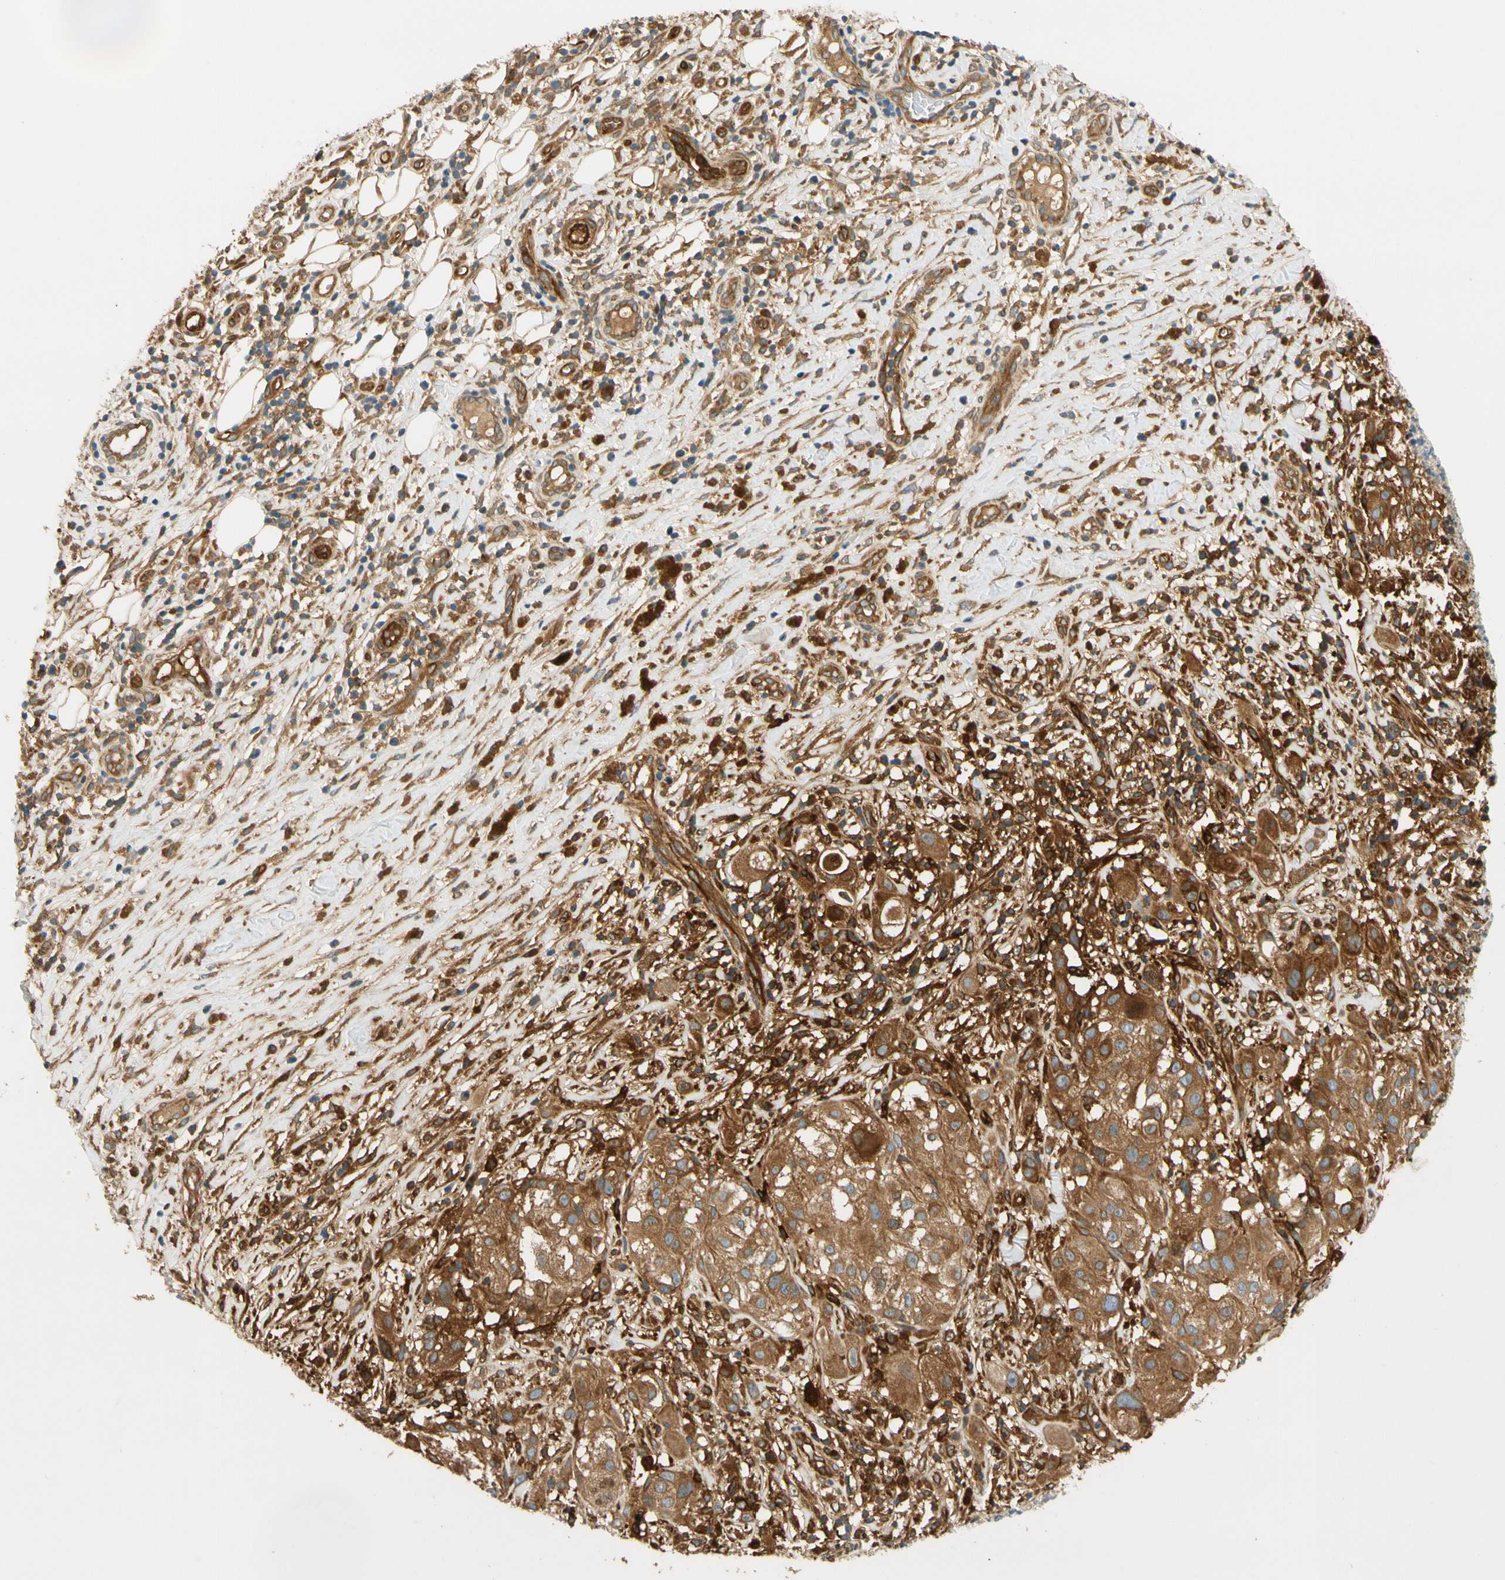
{"staining": {"intensity": "moderate", "quantity": ">75%", "location": "cytoplasmic/membranous"}, "tissue": "melanoma", "cell_type": "Tumor cells", "image_type": "cancer", "snomed": [{"axis": "morphology", "description": "Necrosis, NOS"}, {"axis": "morphology", "description": "Malignant melanoma, NOS"}, {"axis": "topography", "description": "Skin"}], "caption": "Immunohistochemistry photomicrograph of melanoma stained for a protein (brown), which shows medium levels of moderate cytoplasmic/membranous expression in approximately >75% of tumor cells.", "gene": "PARP14", "patient": {"sex": "female", "age": 87}}